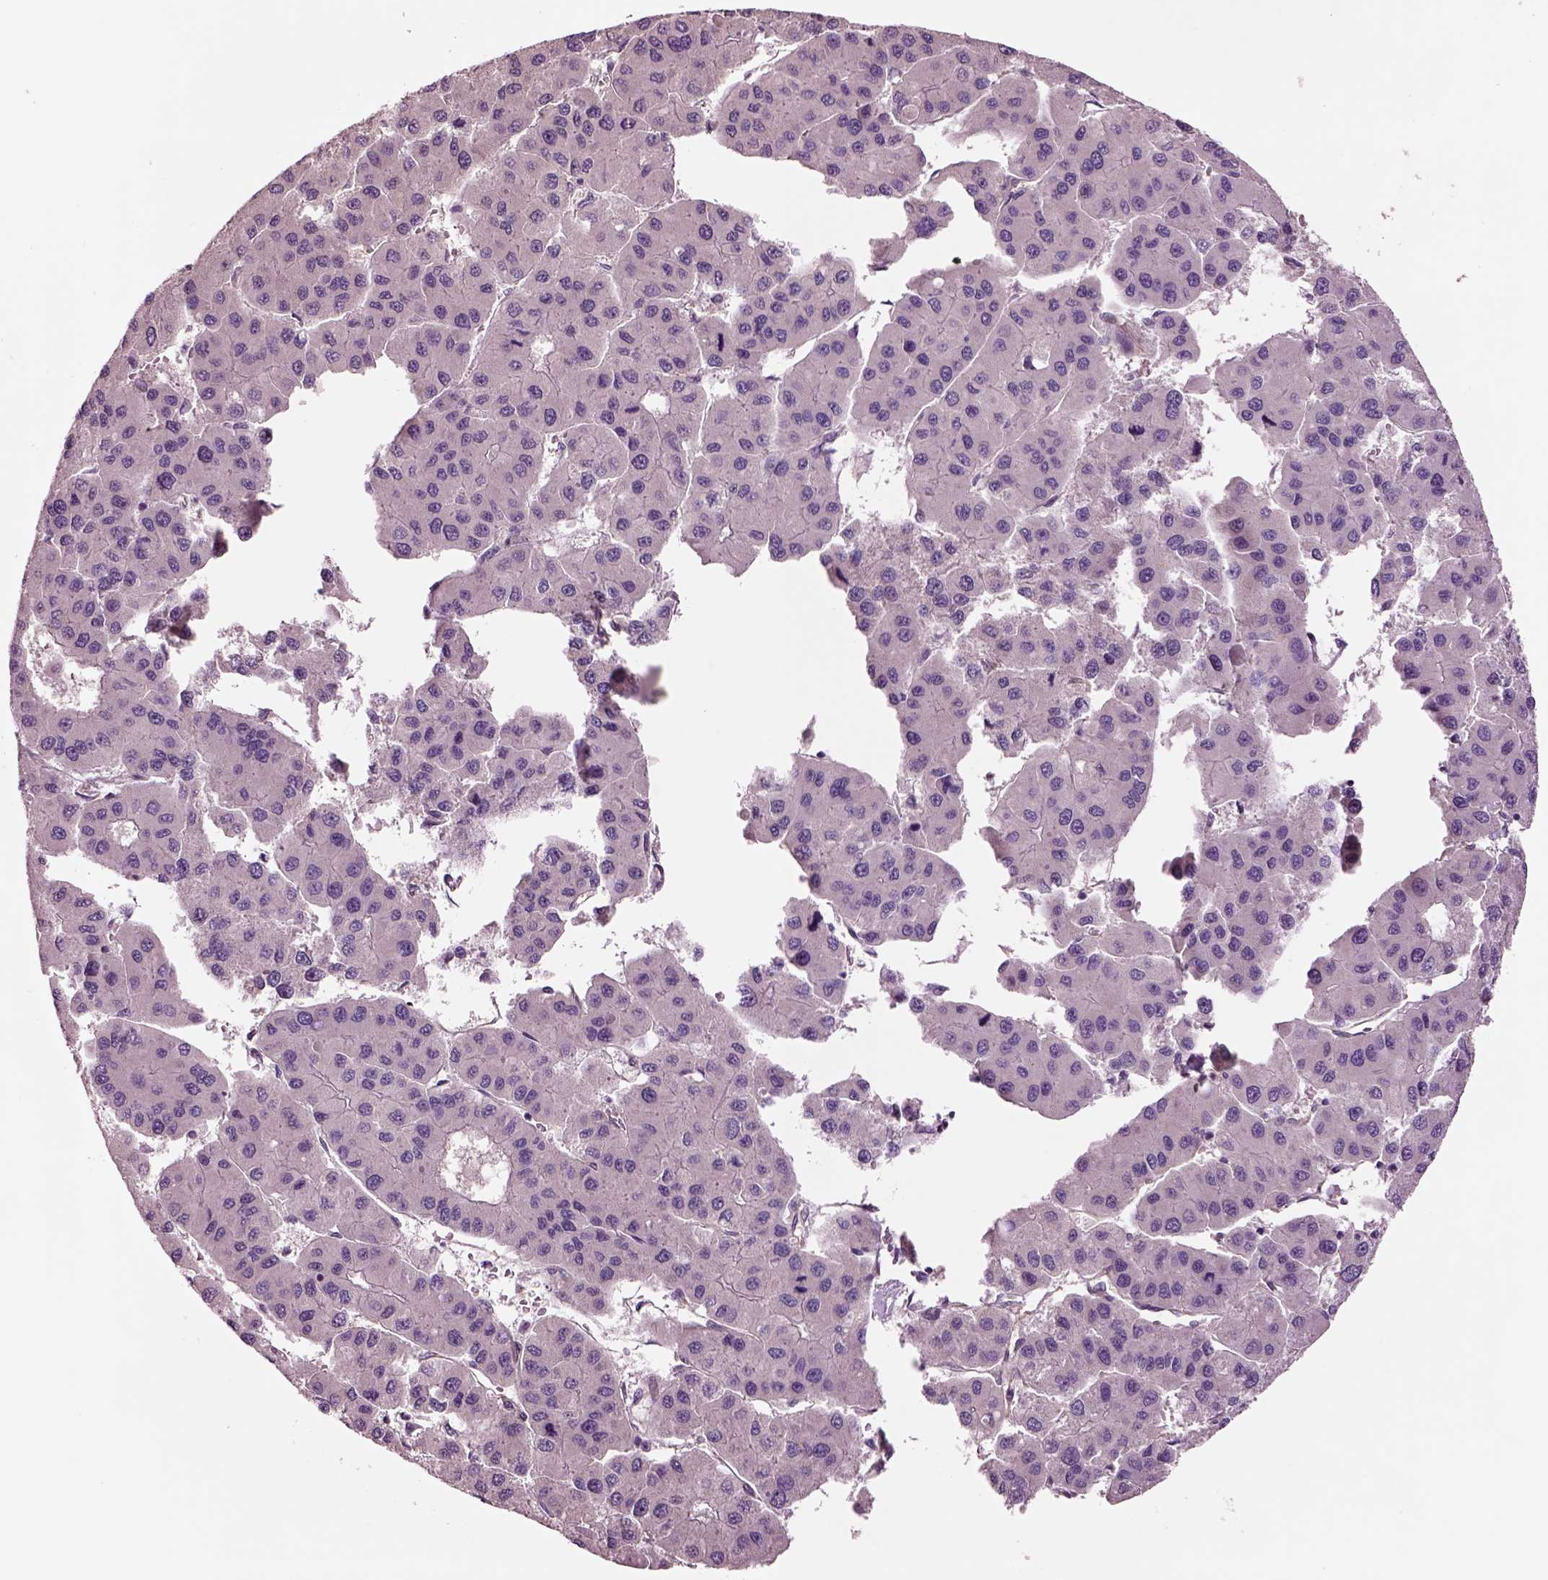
{"staining": {"intensity": "negative", "quantity": "none", "location": "none"}, "tissue": "liver cancer", "cell_type": "Tumor cells", "image_type": "cancer", "snomed": [{"axis": "morphology", "description": "Carcinoma, Hepatocellular, NOS"}, {"axis": "topography", "description": "Liver"}], "caption": "Tumor cells show no significant protein positivity in hepatocellular carcinoma (liver).", "gene": "HTR1B", "patient": {"sex": "male", "age": 73}}